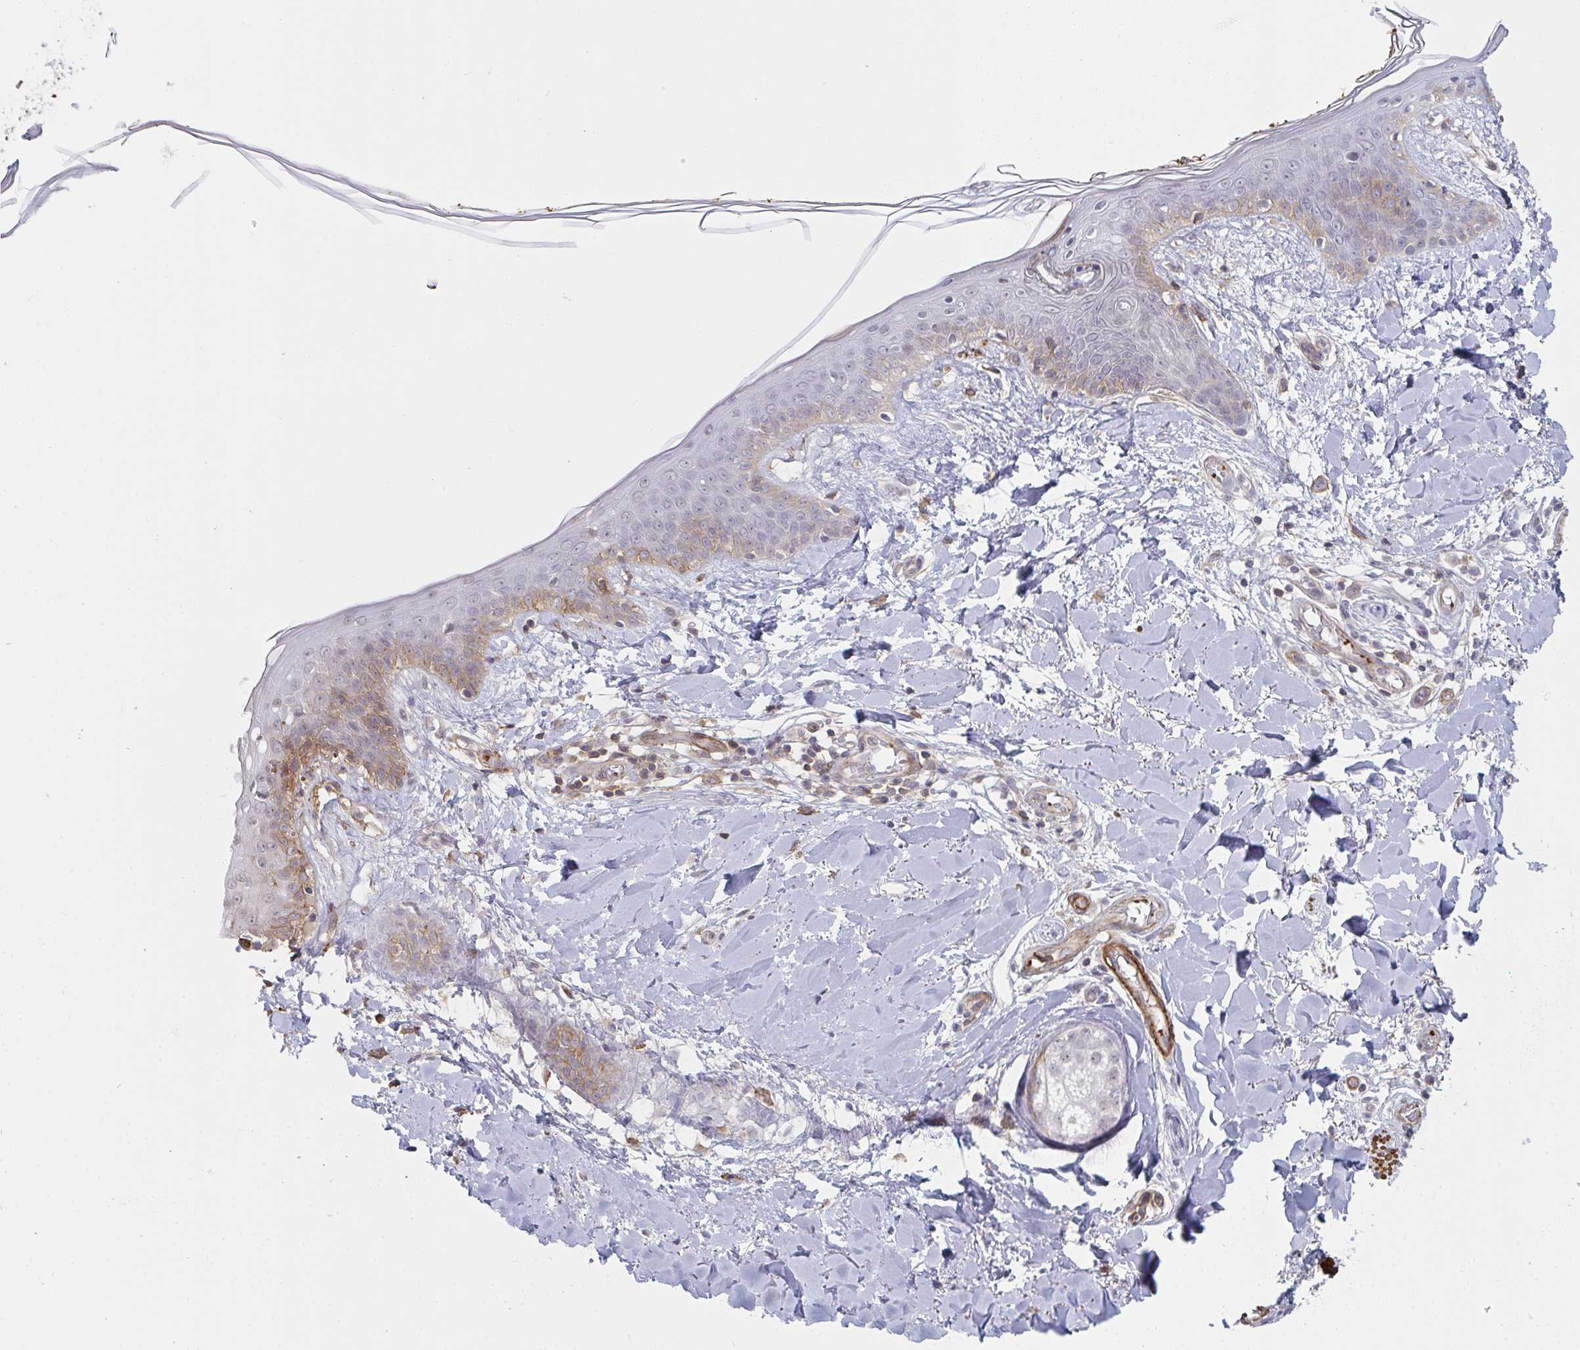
{"staining": {"intensity": "negative", "quantity": "none", "location": "none"}, "tissue": "skin", "cell_type": "Fibroblasts", "image_type": "normal", "snomed": [{"axis": "morphology", "description": "Normal tissue, NOS"}, {"axis": "topography", "description": "Skin"}], "caption": "IHC photomicrograph of normal skin stained for a protein (brown), which shows no expression in fibroblasts.", "gene": "NEURL4", "patient": {"sex": "female", "age": 34}}